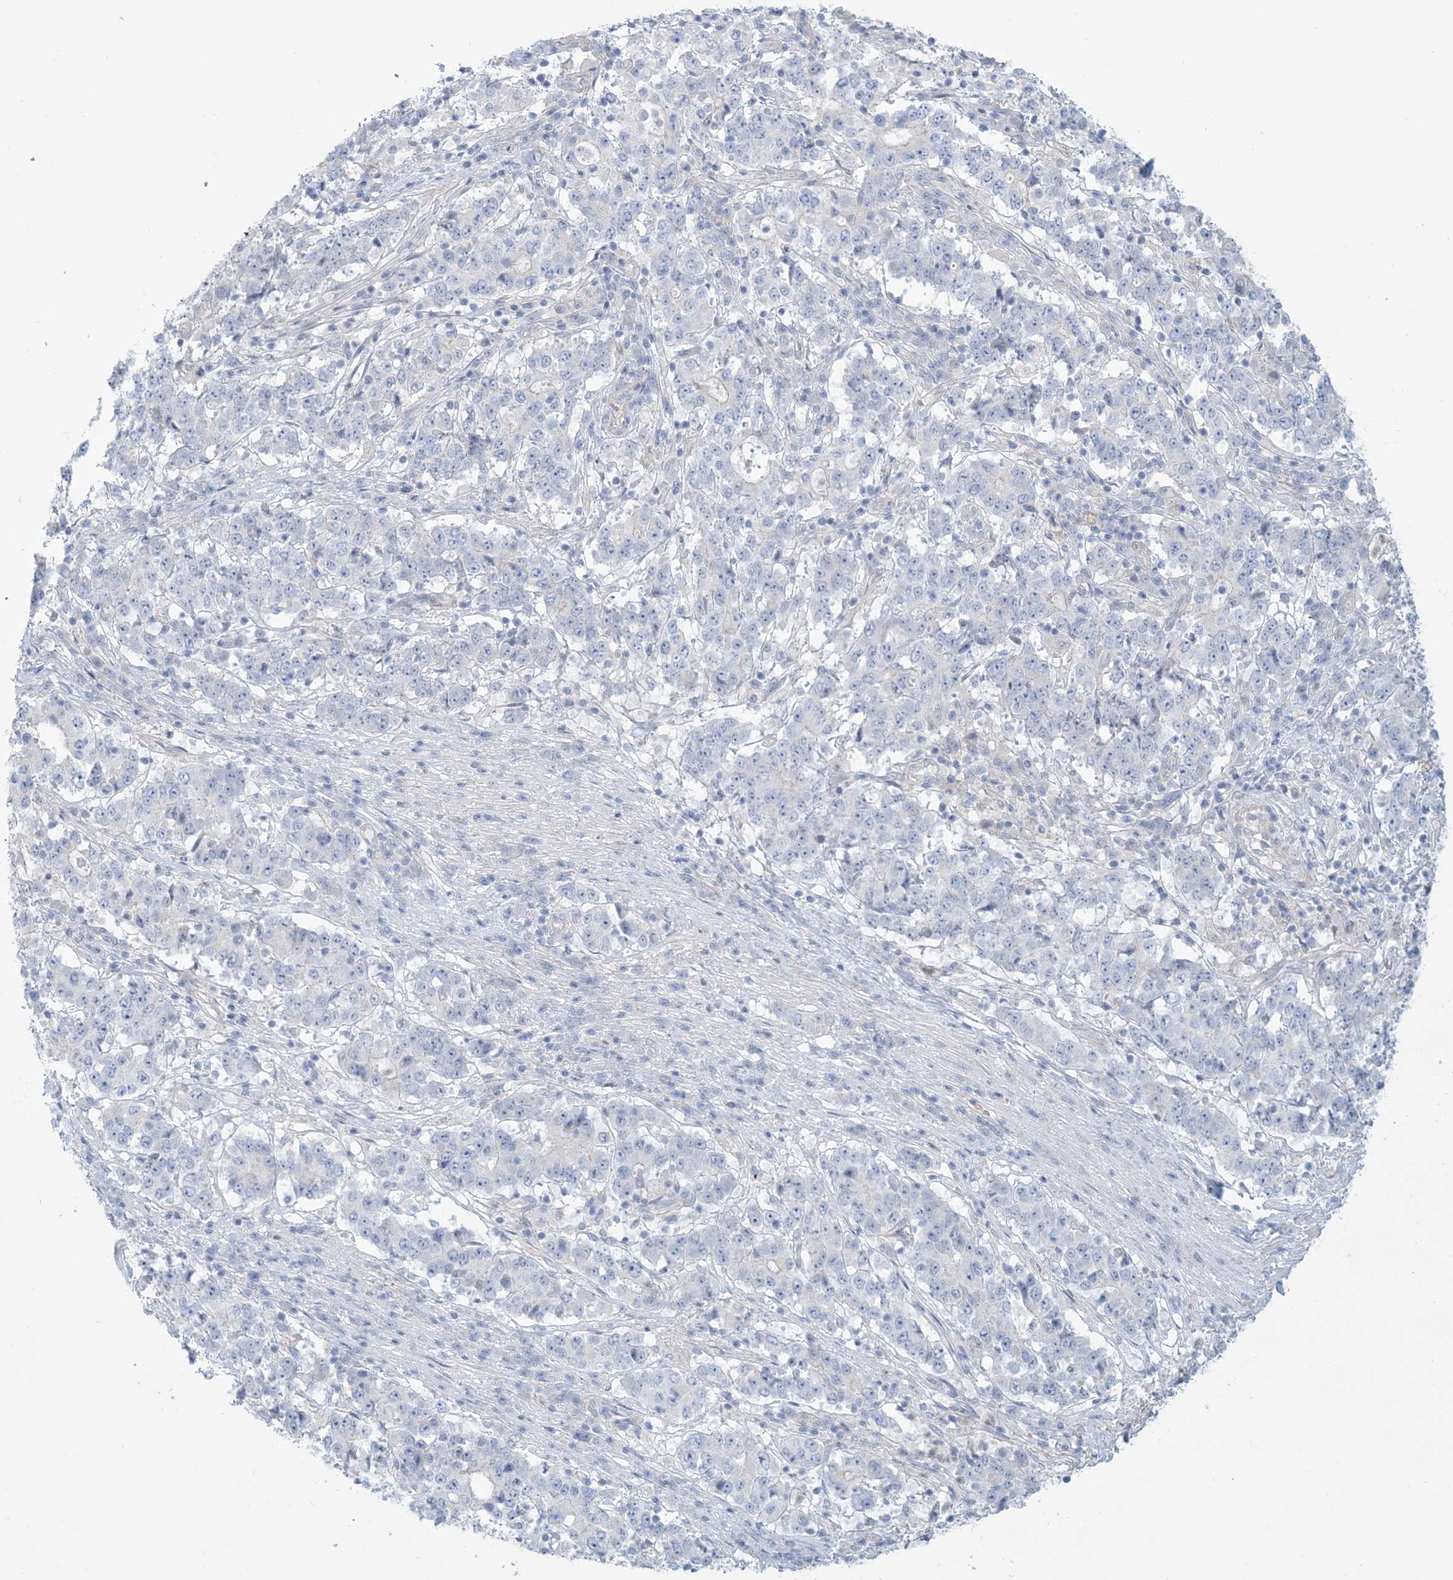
{"staining": {"intensity": "negative", "quantity": "none", "location": "none"}, "tissue": "stomach cancer", "cell_type": "Tumor cells", "image_type": "cancer", "snomed": [{"axis": "morphology", "description": "Adenocarcinoma, NOS"}, {"axis": "topography", "description": "Stomach"}], "caption": "An immunohistochemistry image of adenocarcinoma (stomach) is shown. There is no staining in tumor cells of adenocarcinoma (stomach). Brightfield microscopy of immunohistochemistry stained with DAB (brown) and hematoxylin (blue), captured at high magnification.", "gene": "MTHFD2L", "patient": {"sex": "male", "age": 59}}